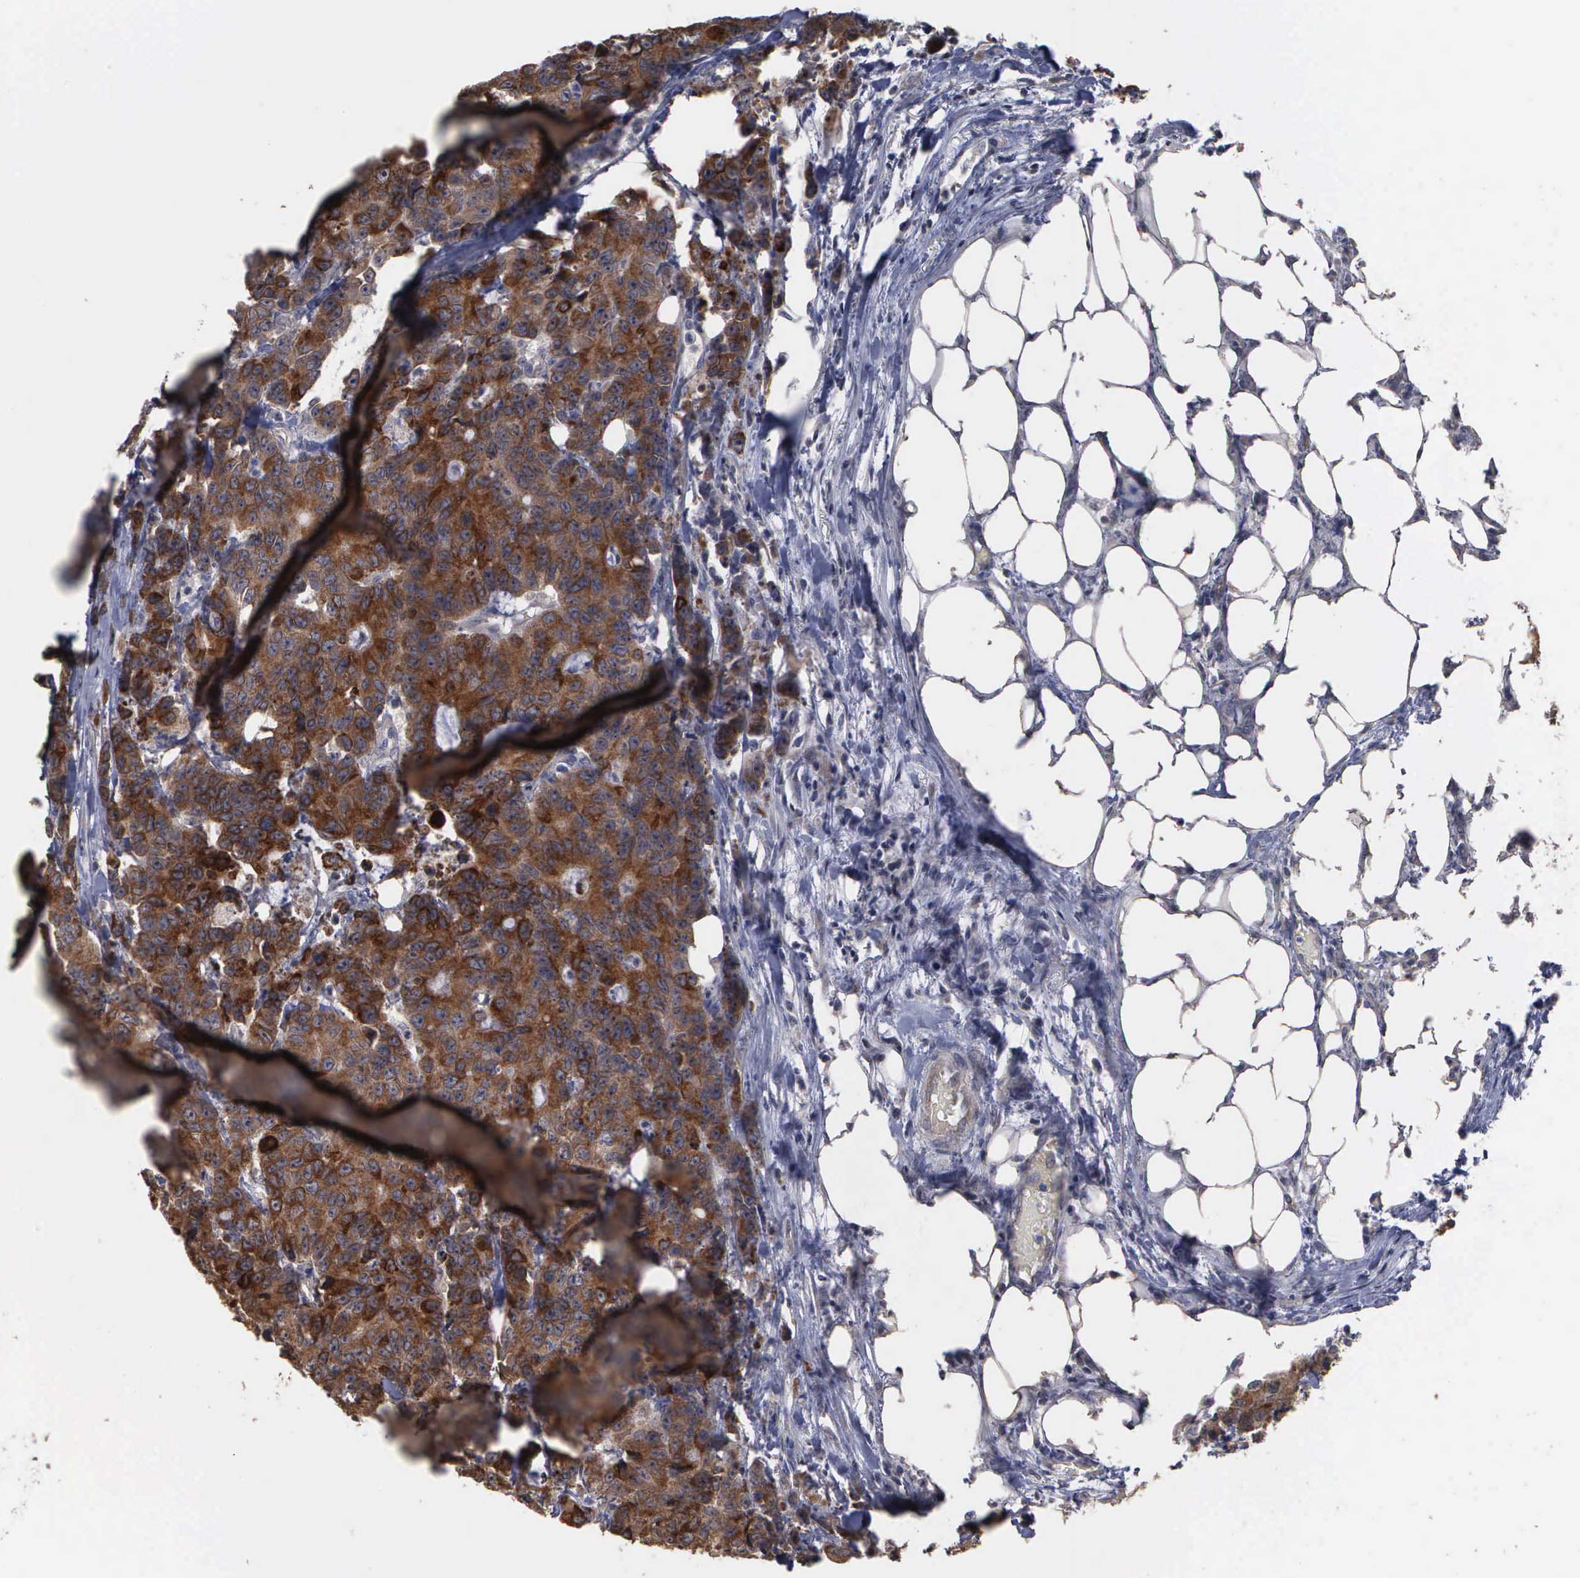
{"staining": {"intensity": "moderate", "quantity": ">75%", "location": "cytoplasmic/membranous"}, "tissue": "colorectal cancer", "cell_type": "Tumor cells", "image_type": "cancer", "snomed": [{"axis": "morphology", "description": "Adenocarcinoma, NOS"}, {"axis": "topography", "description": "Colon"}], "caption": "A histopathology image of human colorectal adenocarcinoma stained for a protein shows moderate cytoplasmic/membranous brown staining in tumor cells.", "gene": "CRKL", "patient": {"sex": "female", "age": 86}}